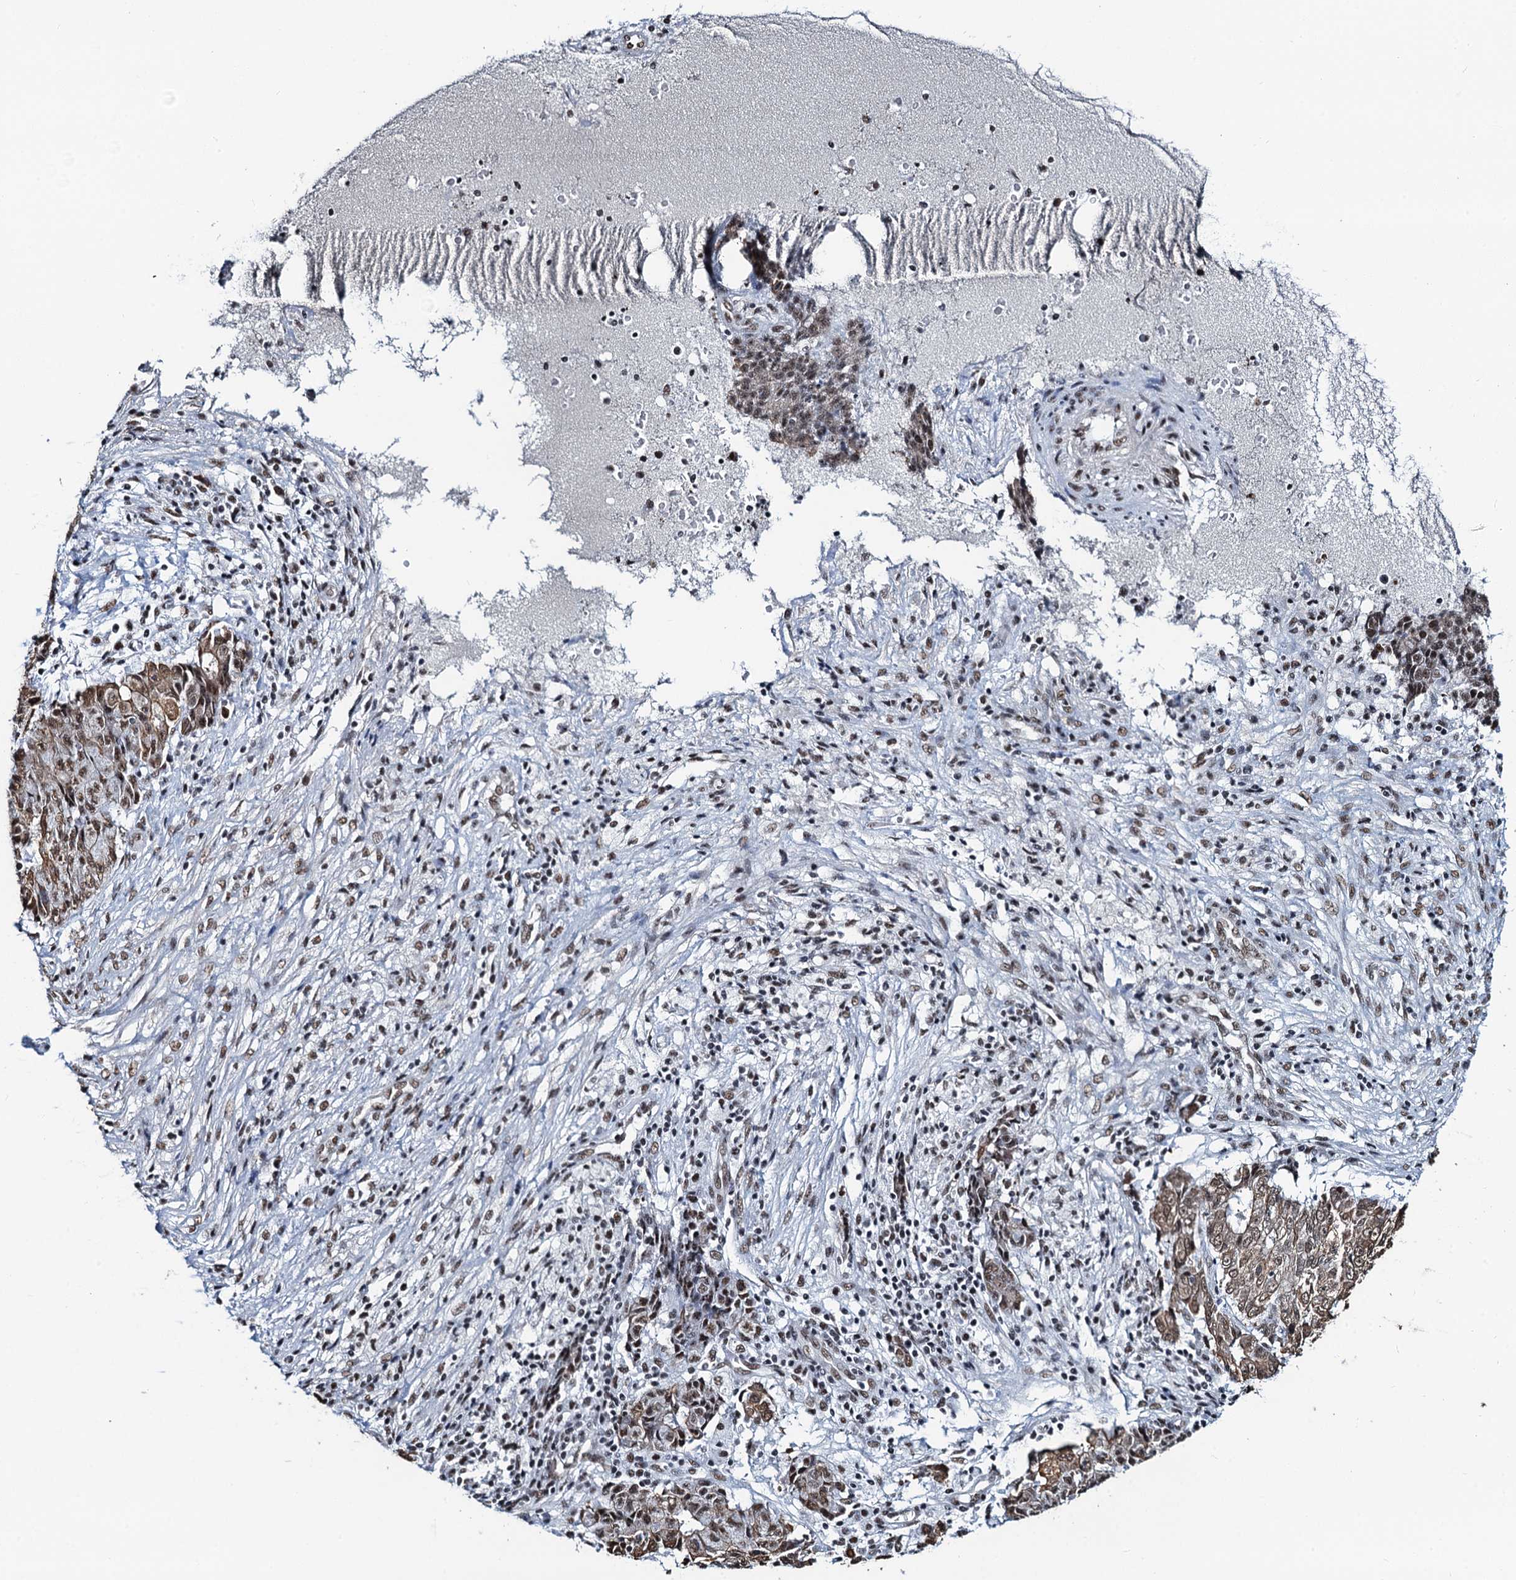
{"staining": {"intensity": "moderate", "quantity": "25%-75%", "location": "cytoplasmic/membranous,nuclear"}, "tissue": "ovarian cancer", "cell_type": "Tumor cells", "image_type": "cancer", "snomed": [{"axis": "morphology", "description": "Carcinoma, endometroid"}, {"axis": "topography", "description": "Ovary"}], "caption": "Immunohistochemical staining of human ovarian cancer (endometroid carcinoma) reveals medium levels of moderate cytoplasmic/membranous and nuclear positivity in about 25%-75% of tumor cells.", "gene": "ZNF609", "patient": {"sex": "female", "age": 42}}